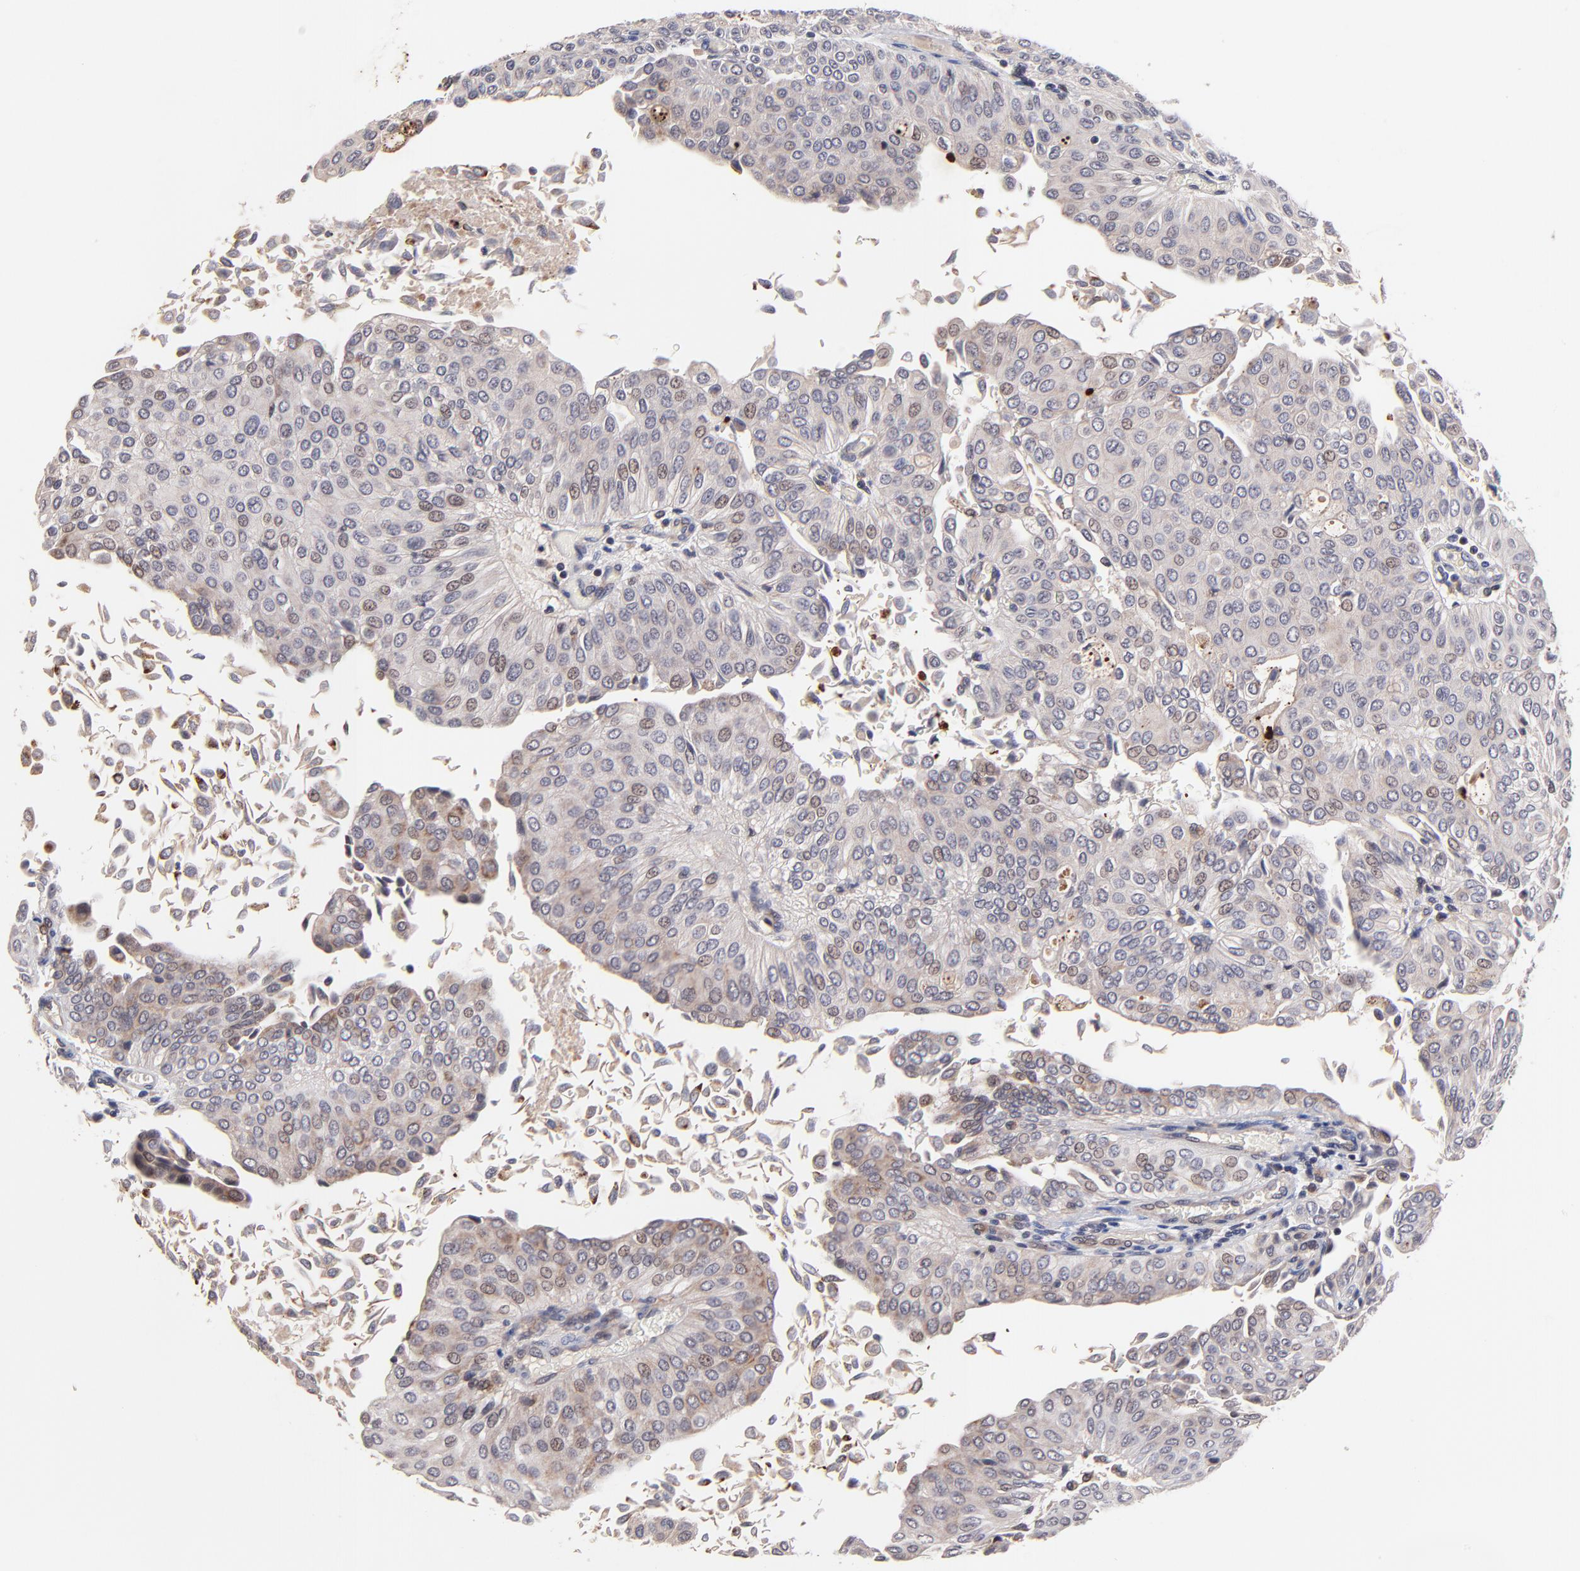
{"staining": {"intensity": "weak", "quantity": "<25%", "location": "nuclear"}, "tissue": "urothelial cancer", "cell_type": "Tumor cells", "image_type": "cancer", "snomed": [{"axis": "morphology", "description": "Urothelial carcinoma, Low grade"}, {"axis": "topography", "description": "Urinary bladder"}], "caption": "Immunohistochemistry (IHC) of low-grade urothelial carcinoma displays no expression in tumor cells.", "gene": "BAIAP2L2", "patient": {"sex": "male", "age": 64}}